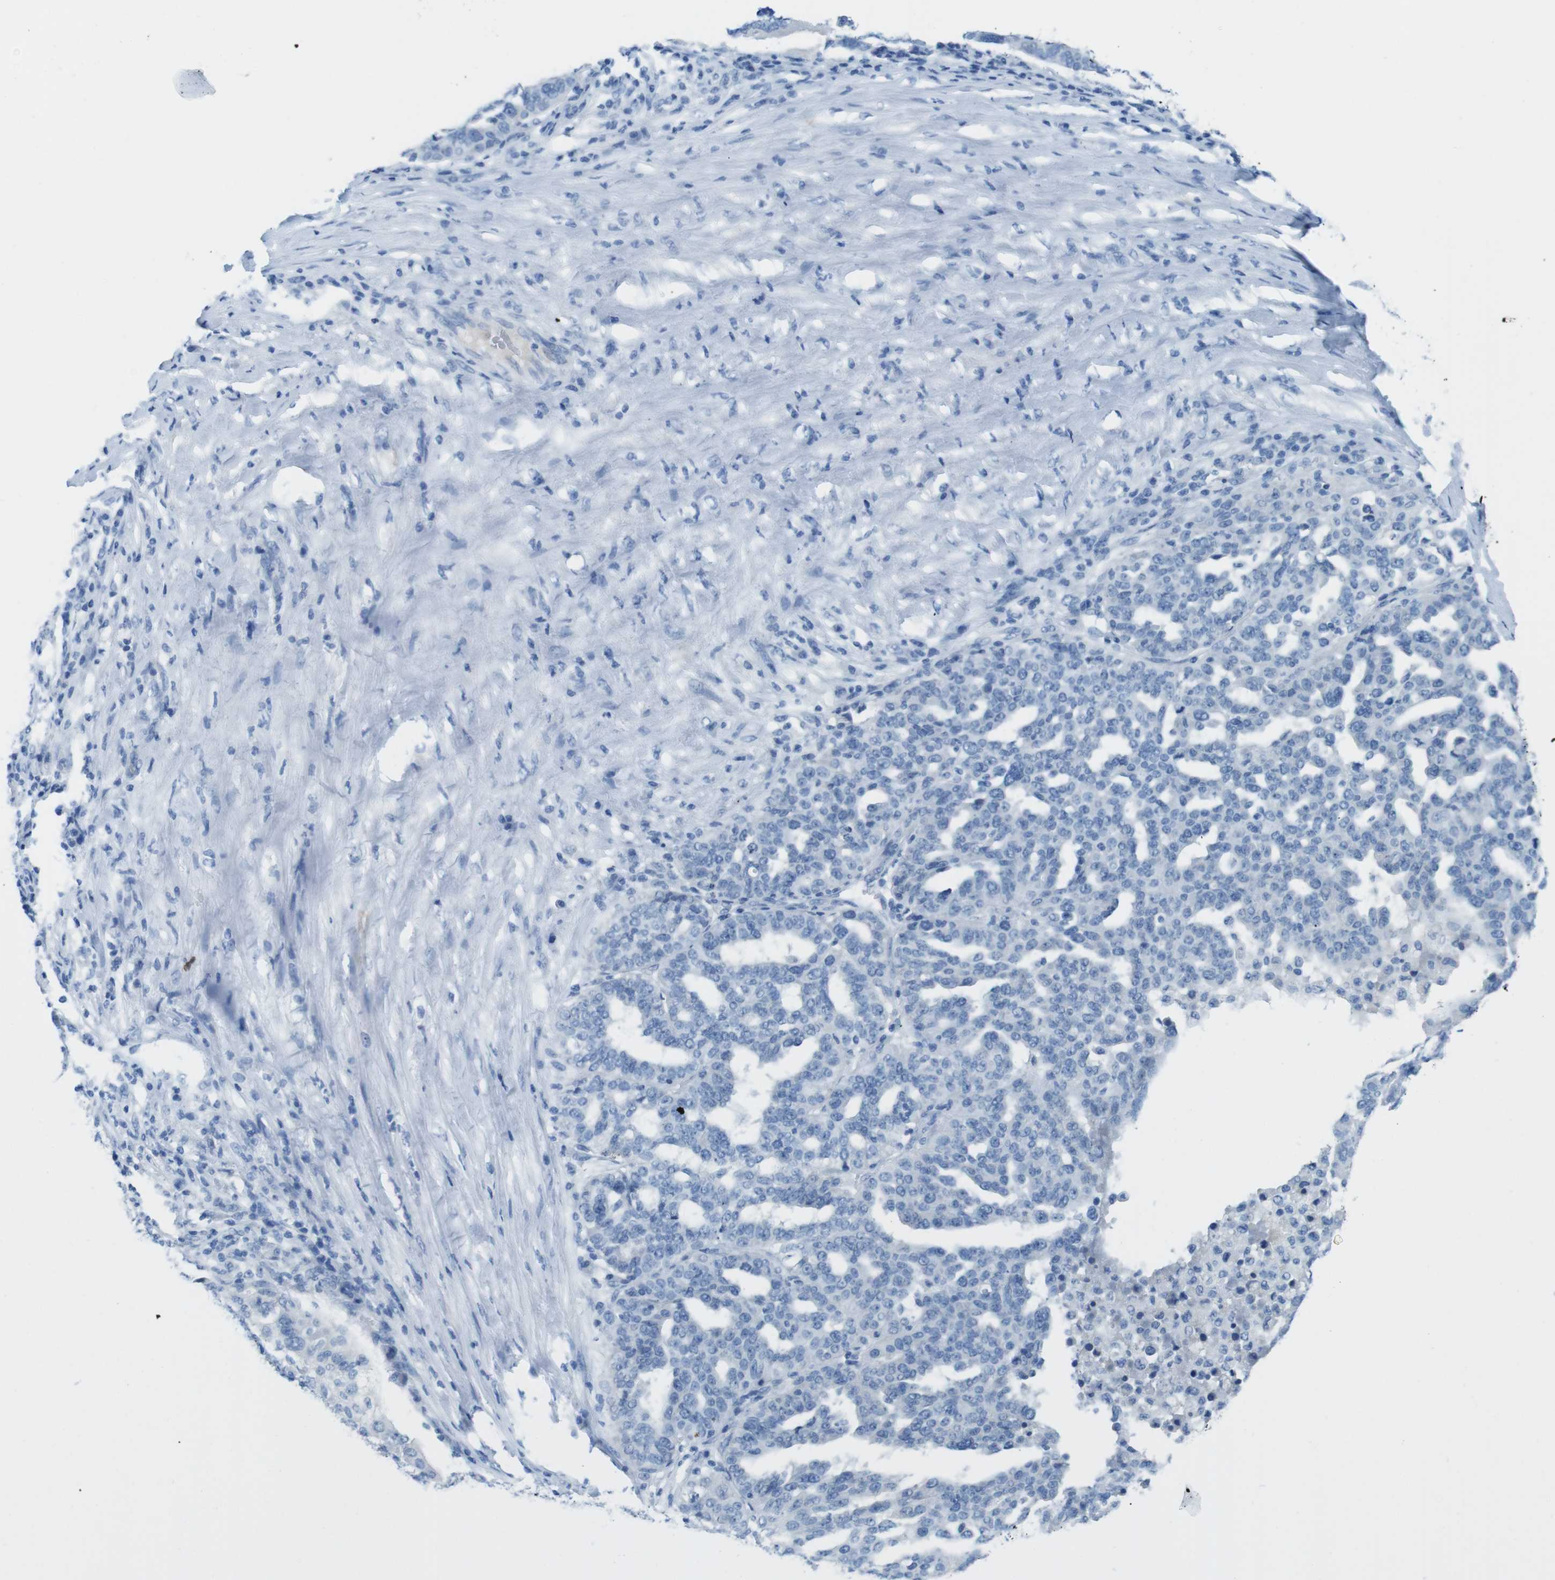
{"staining": {"intensity": "negative", "quantity": "none", "location": "none"}, "tissue": "ovarian cancer", "cell_type": "Tumor cells", "image_type": "cancer", "snomed": [{"axis": "morphology", "description": "Cystadenocarcinoma, serous, NOS"}, {"axis": "topography", "description": "Ovary"}], "caption": "This is an immunohistochemistry micrograph of human serous cystadenocarcinoma (ovarian). There is no expression in tumor cells.", "gene": "GAP43", "patient": {"sex": "female", "age": 59}}